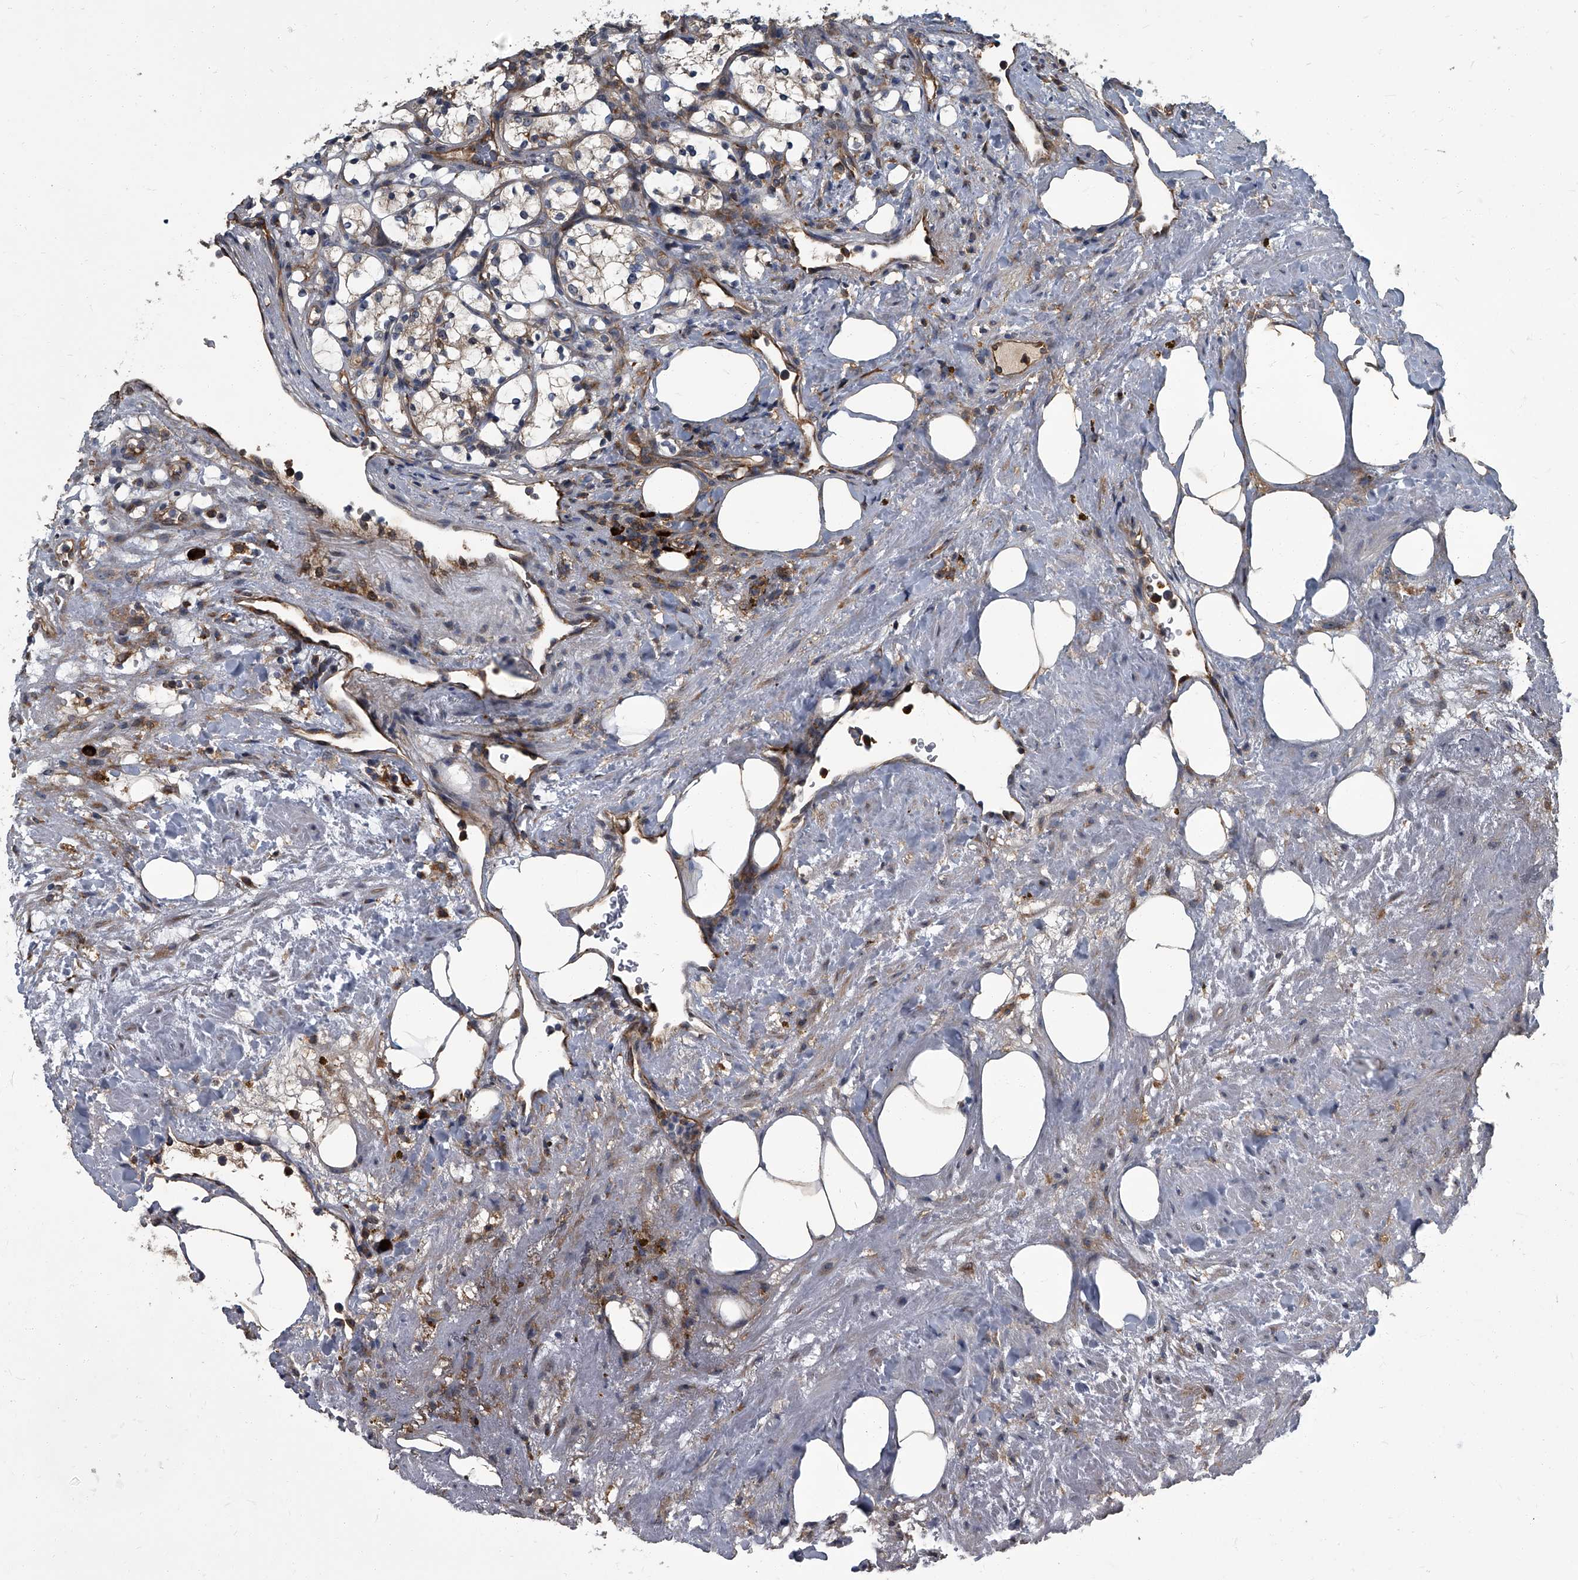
{"staining": {"intensity": "negative", "quantity": "none", "location": "none"}, "tissue": "renal cancer", "cell_type": "Tumor cells", "image_type": "cancer", "snomed": [{"axis": "morphology", "description": "Adenocarcinoma, NOS"}, {"axis": "topography", "description": "Kidney"}], "caption": "The immunohistochemistry (IHC) histopathology image has no significant positivity in tumor cells of renal cancer tissue.", "gene": "CDV3", "patient": {"sex": "female", "age": 69}}